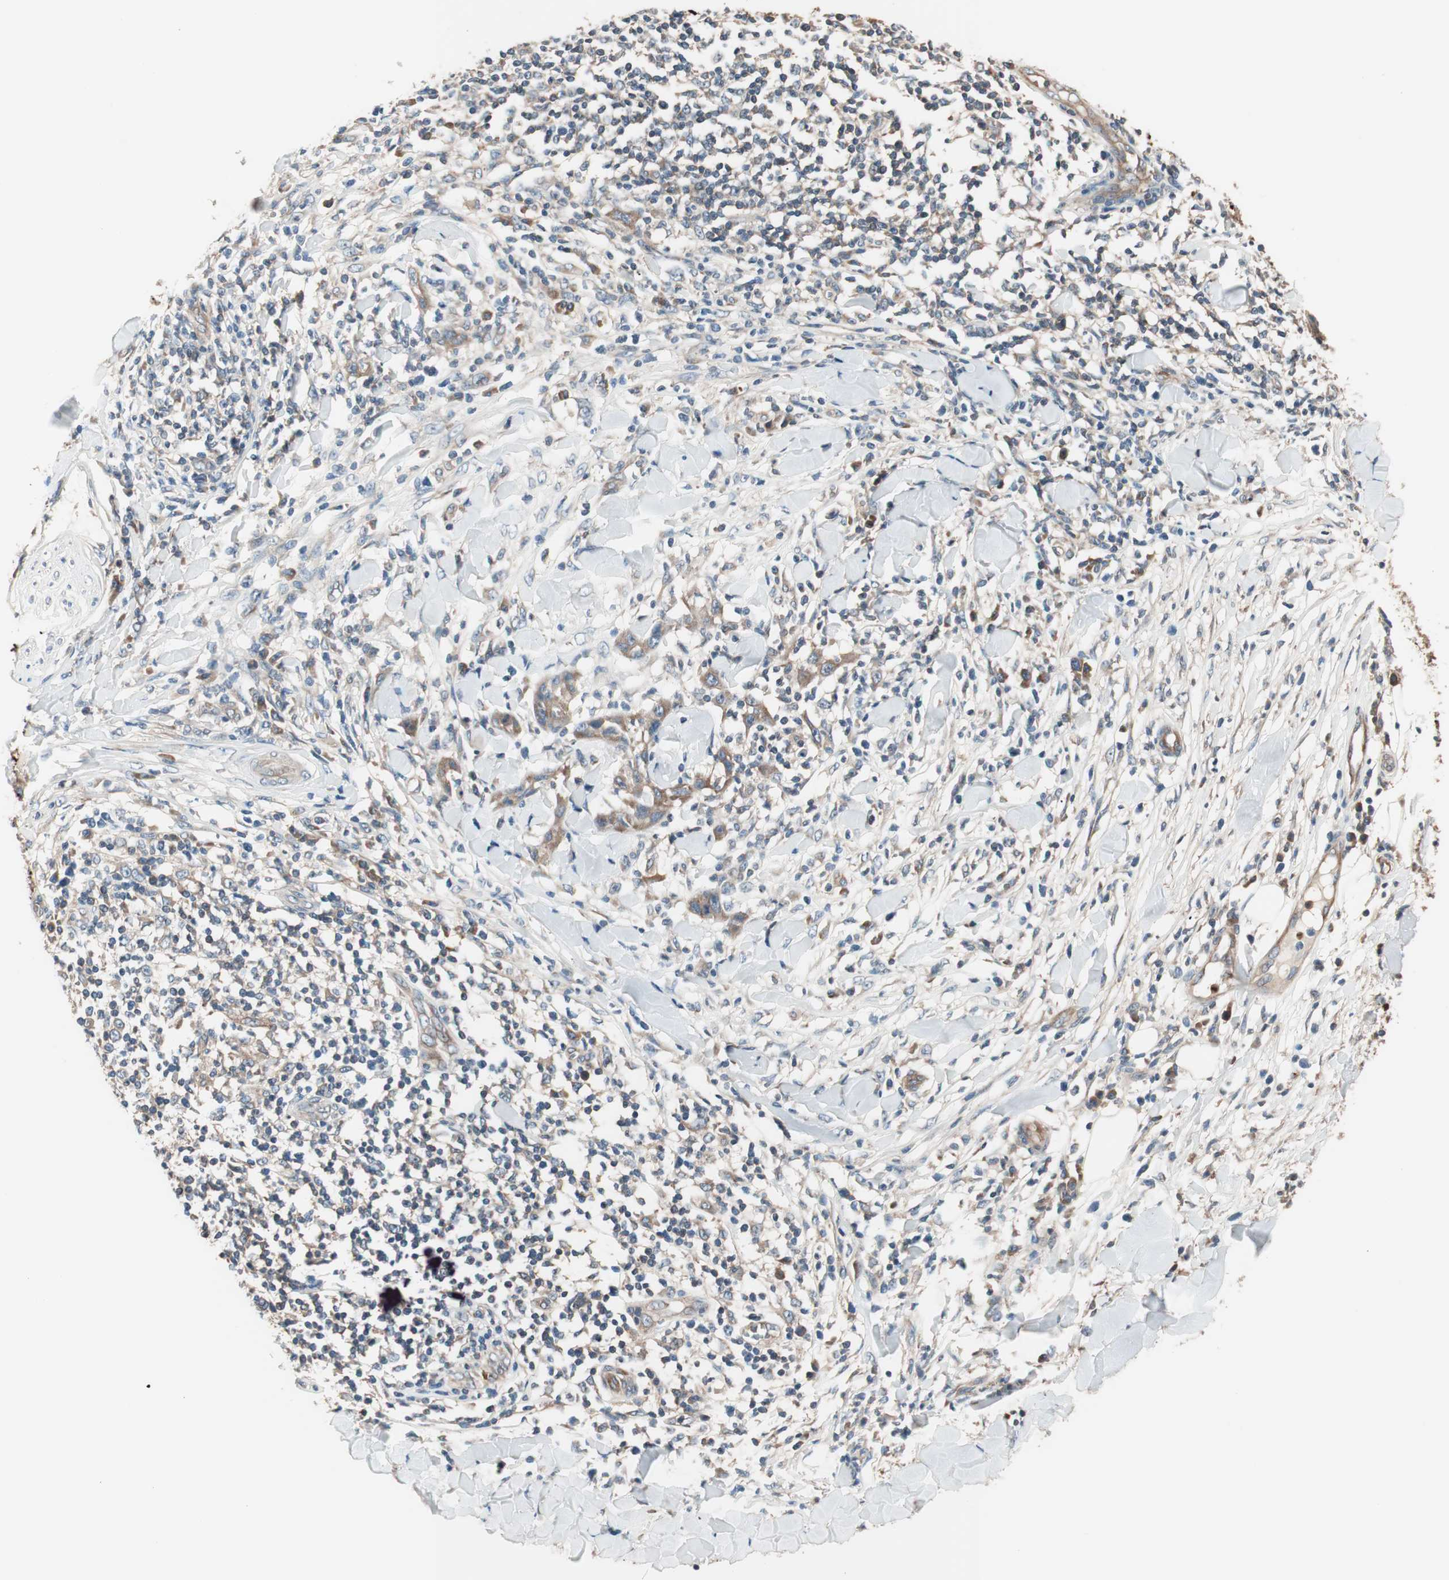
{"staining": {"intensity": "moderate", "quantity": ">75%", "location": "cytoplasmic/membranous"}, "tissue": "skin cancer", "cell_type": "Tumor cells", "image_type": "cancer", "snomed": [{"axis": "morphology", "description": "Squamous cell carcinoma, NOS"}, {"axis": "topography", "description": "Skin"}], "caption": "Tumor cells display moderate cytoplasmic/membranous expression in about >75% of cells in squamous cell carcinoma (skin). (DAB IHC with brightfield microscopy, high magnification).", "gene": "TSG101", "patient": {"sex": "male", "age": 24}}